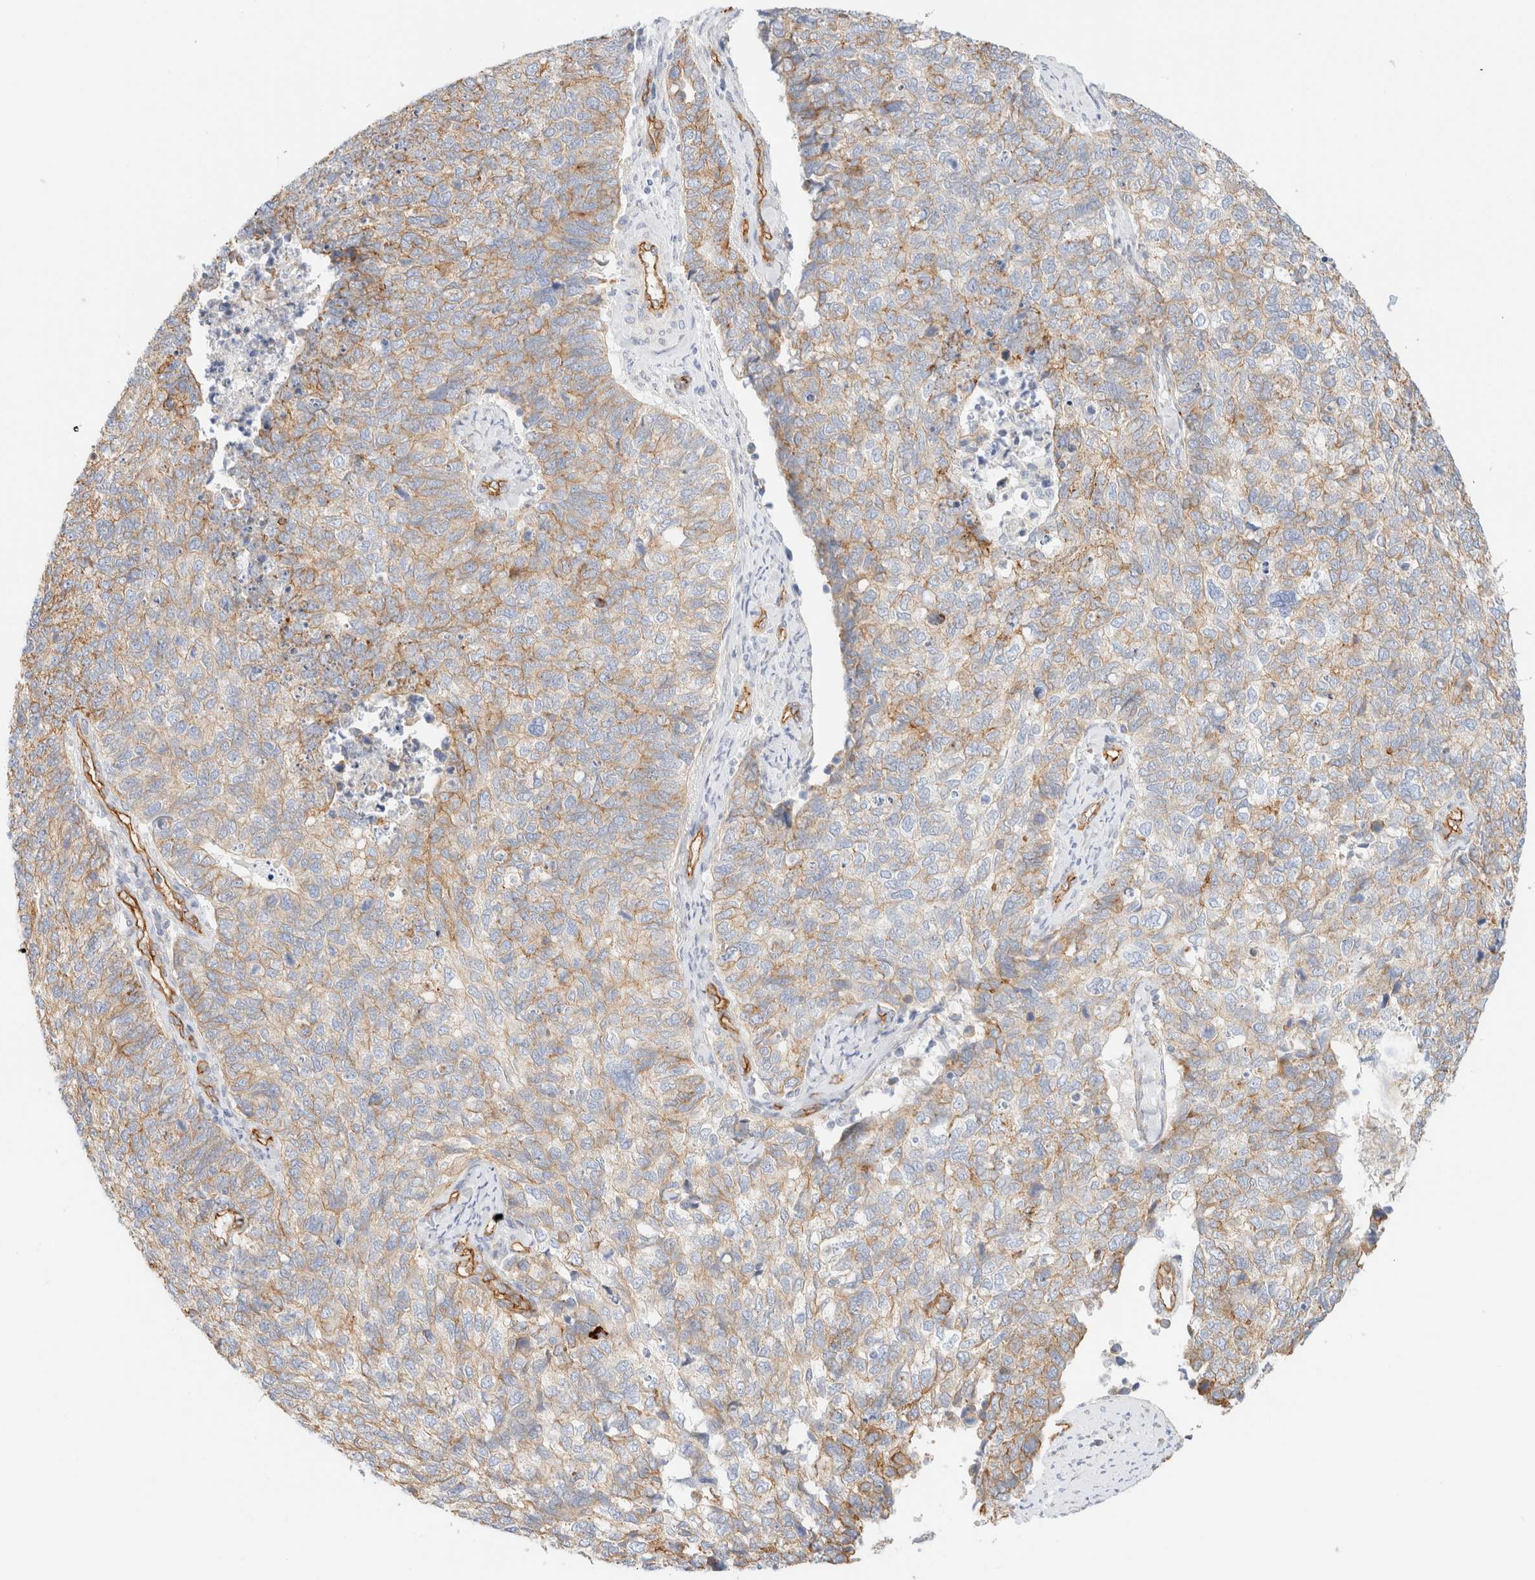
{"staining": {"intensity": "weak", "quantity": ">75%", "location": "cytoplasmic/membranous"}, "tissue": "cervical cancer", "cell_type": "Tumor cells", "image_type": "cancer", "snomed": [{"axis": "morphology", "description": "Squamous cell carcinoma, NOS"}, {"axis": "topography", "description": "Cervix"}], "caption": "Immunohistochemistry (IHC) micrograph of cervical squamous cell carcinoma stained for a protein (brown), which demonstrates low levels of weak cytoplasmic/membranous staining in approximately >75% of tumor cells.", "gene": "CYB5R4", "patient": {"sex": "female", "age": 63}}